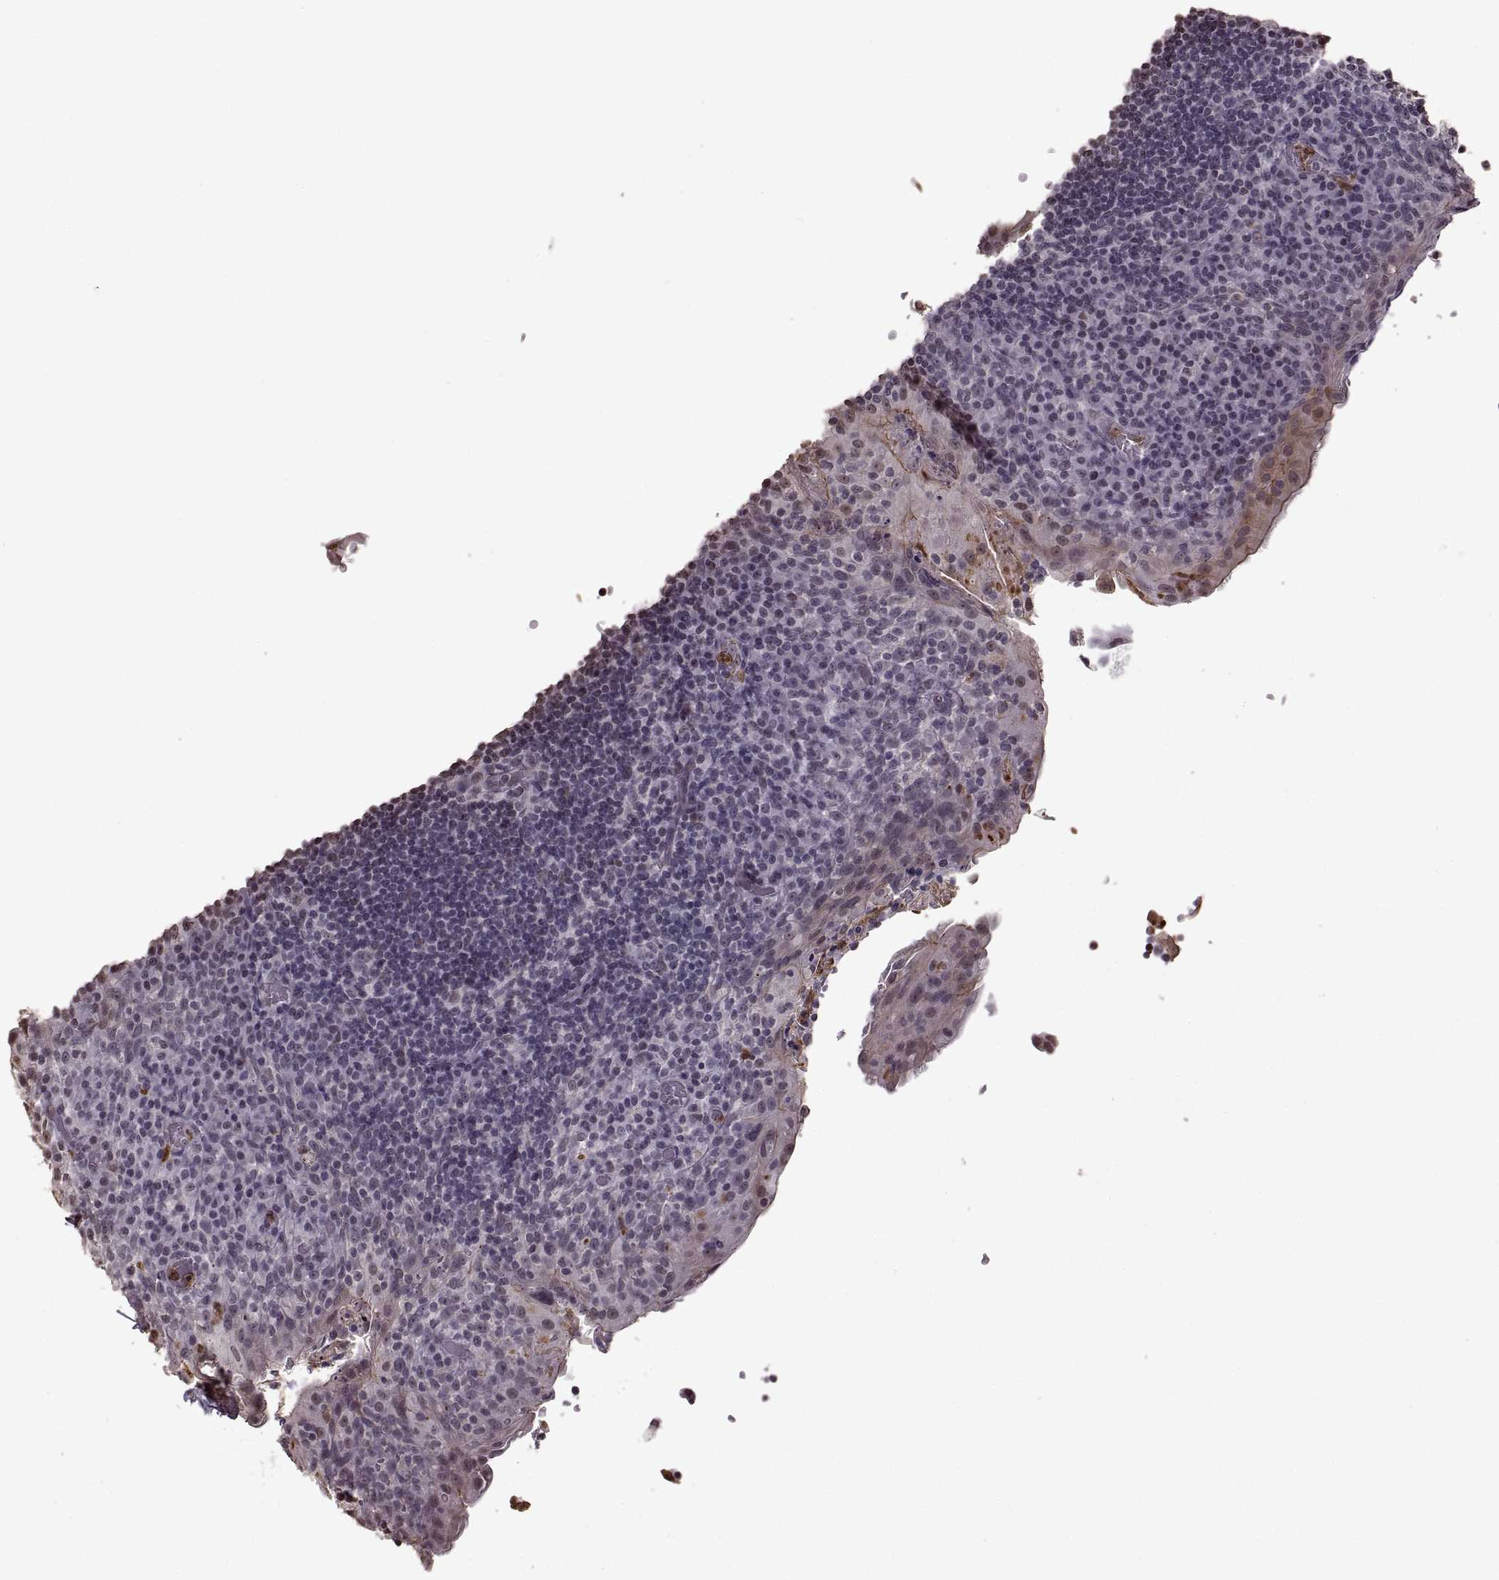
{"staining": {"intensity": "negative", "quantity": "none", "location": "none"}, "tissue": "tonsil", "cell_type": "Germinal center cells", "image_type": "normal", "snomed": [{"axis": "morphology", "description": "Normal tissue, NOS"}, {"axis": "topography", "description": "Tonsil"}], "caption": "Immunohistochemistry micrograph of unremarkable human tonsil stained for a protein (brown), which reveals no expression in germinal center cells. Brightfield microscopy of immunohistochemistry stained with DAB (3,3'-diaminobenzidine) (brown) and hematoxylin (blue), captured at high magnification.", "gene": "PALS1", "patient": {"sex": "male", "age": 17}}